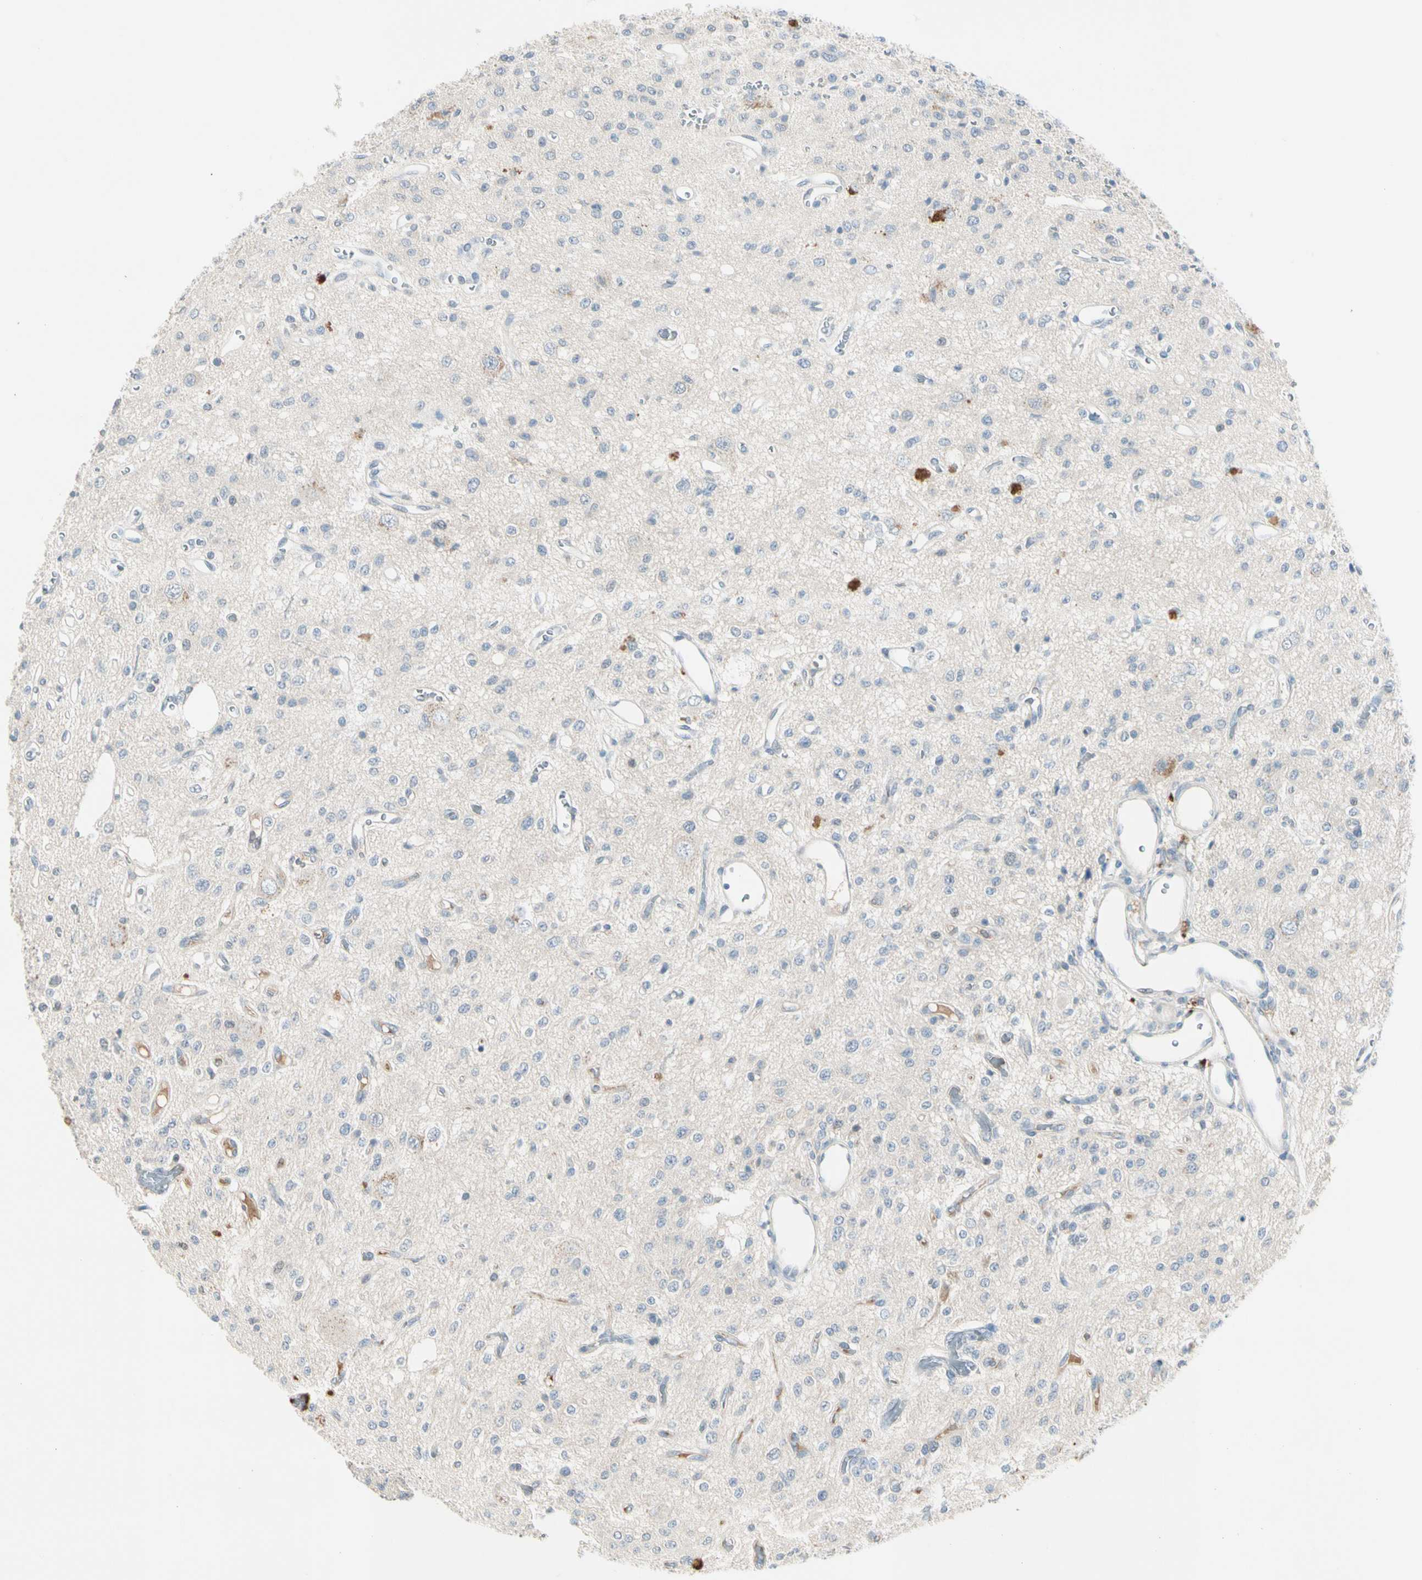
{"staining": {"intensity": "negative", "quantity": "none", "location": "none"}, "tissue": "glioma", "cell_type": "Tumor cells", "image_type": "cancer", "snomed": [{"axis": "morphology", "description": "Glioma, malignant, Low grade"}, {"axis": "topography", "description": "Brain"}], "caption": "Tumor cells show no significant staining in glioma.", "gene": "SERPIND1", "patient": {"sex": "male", "age": 38}}